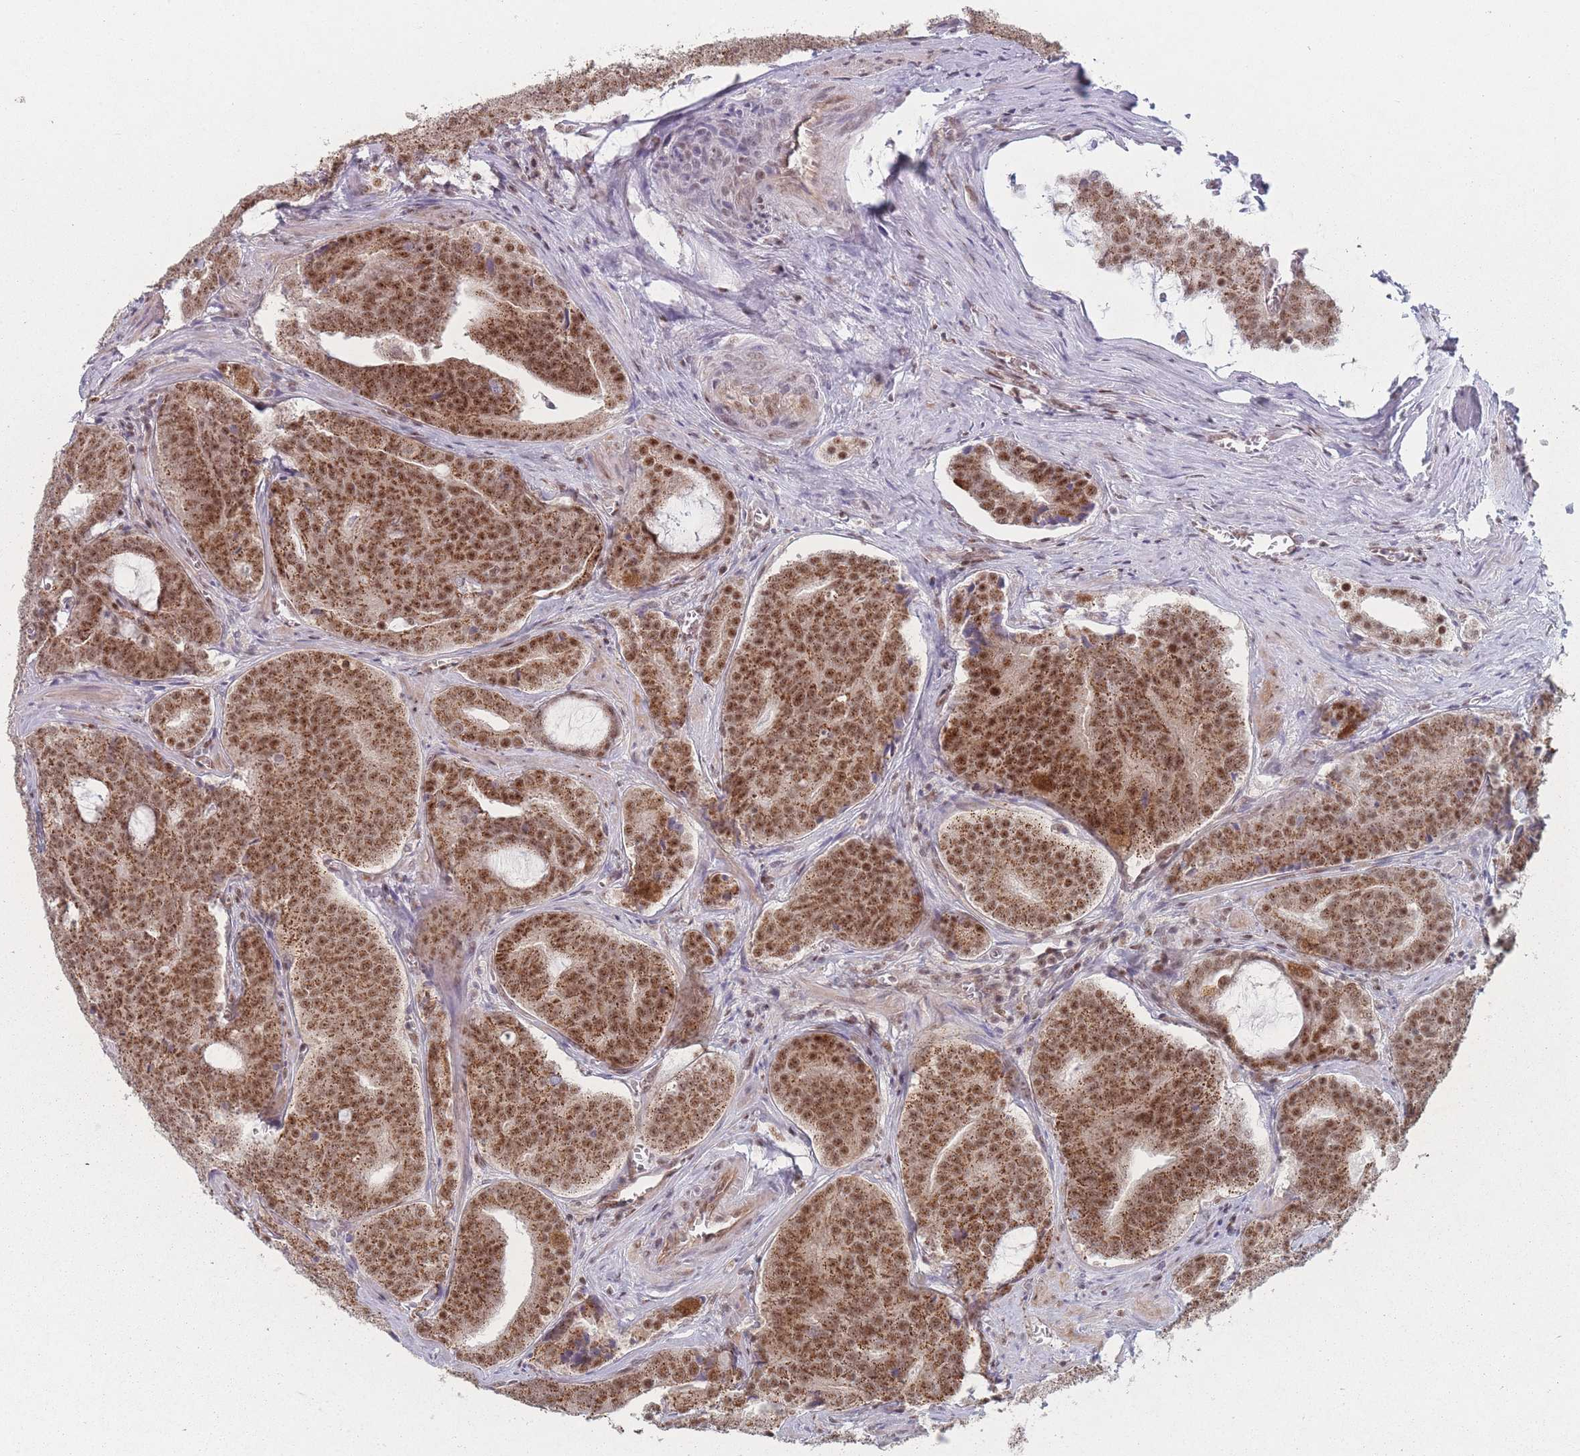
{"staining": {"intensity": "moderate", "quantity": ">75%", "location": "cytoplasmic/membranous,nuclear"}, "tissue": "prostate cancer", "cell_type": "Tumor cells", "image_type": "cancer", "snomed": [{"axis": "morphology", "description": "Adenocarcinoma, High grade"}, {"axis": "topography", "description": "Prostate"}], "caption": "Immunohistochemistry micrograph of human prostate cancer stained for a protein (brown), which shows medium levels of moderate cytoplasmic/membranous and nuclear positivity in about >75% of tumor cells.", "gene": "ZC3H14", "patient": {"sex": "male", "age": 55}}